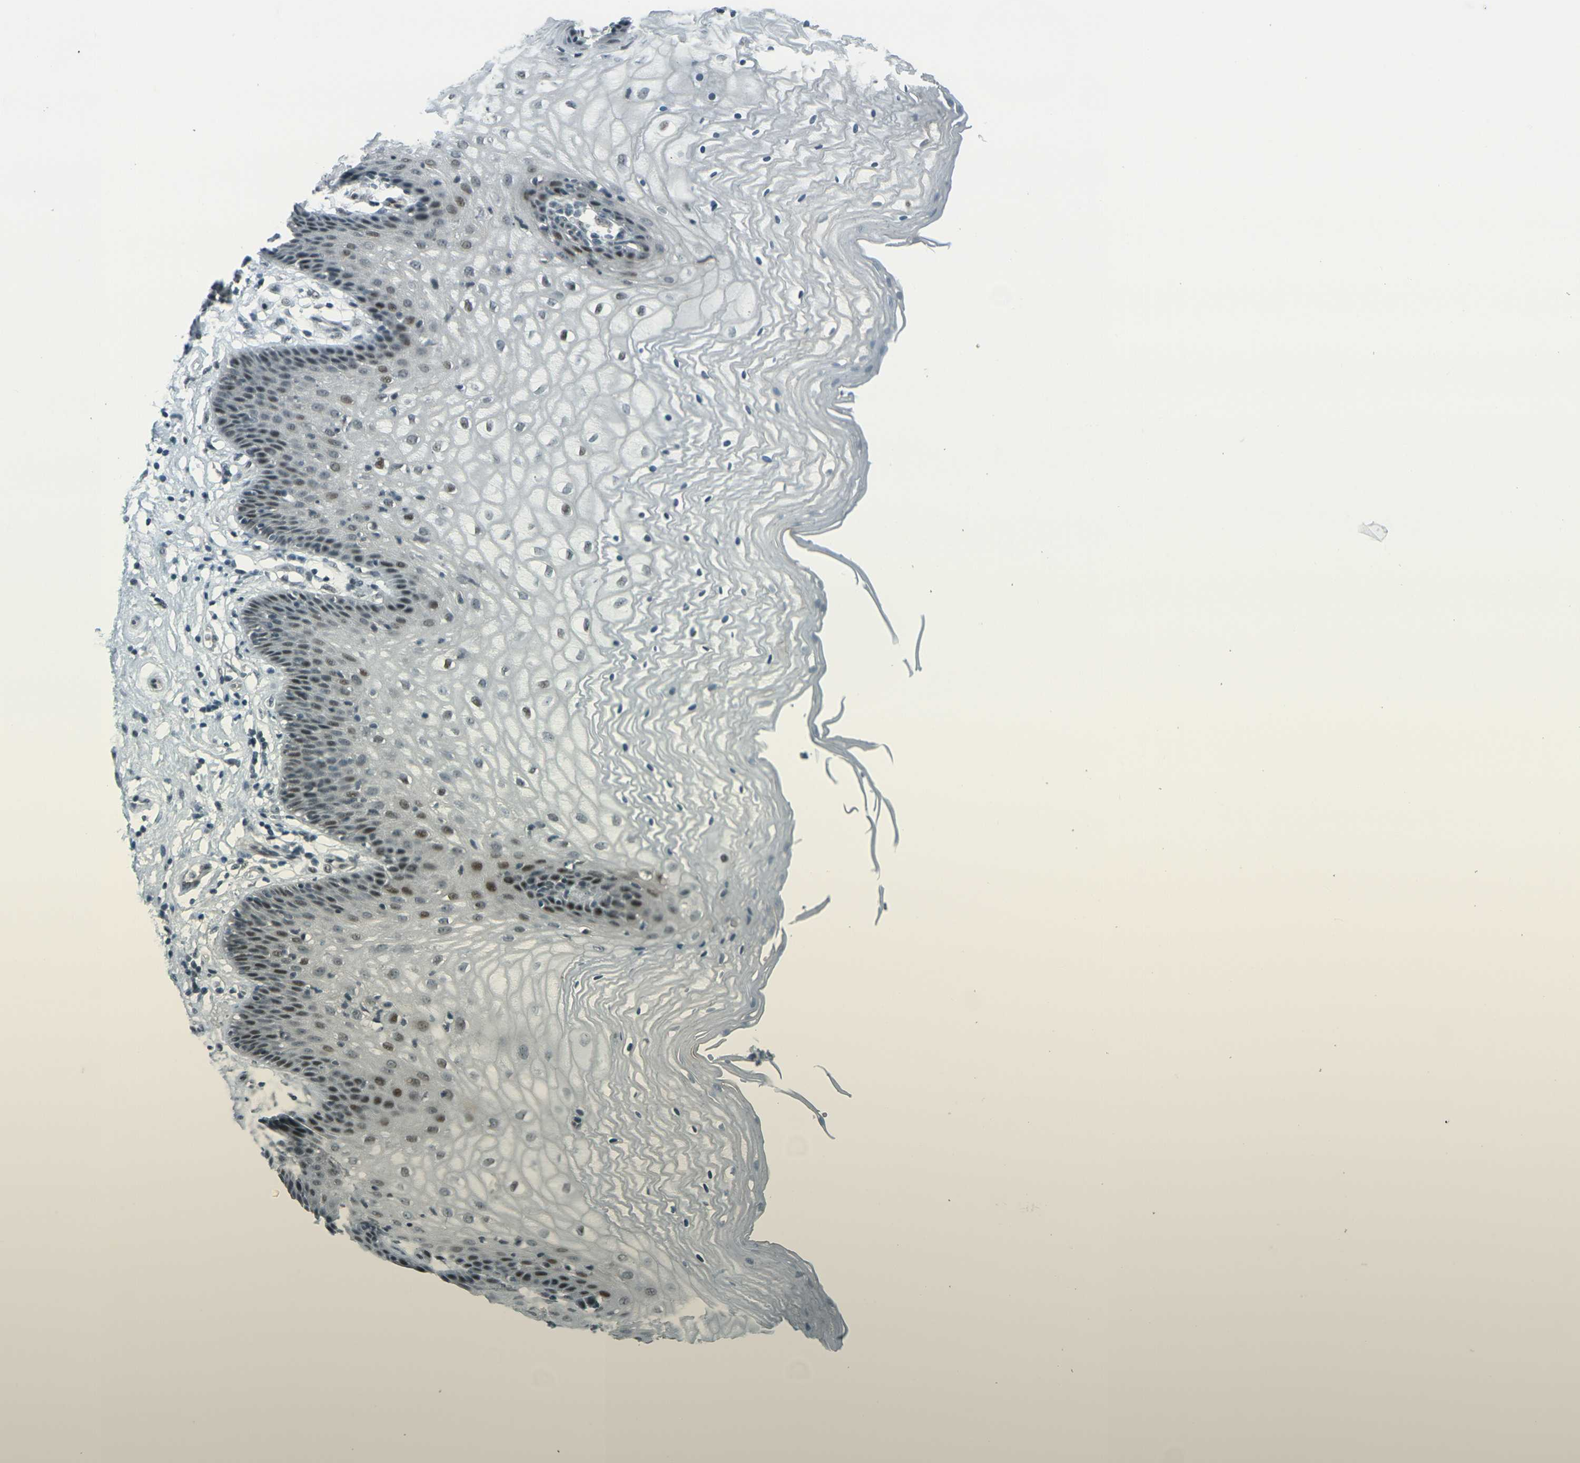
{"staining": {"intensity": "strong", "quantity": "25%-75%", "location": "nuclear"}, "tissue": "vagina", "cell_type": "Squamous epithelial cells", "image_type": "normal", "snomed": [{"axis": "morphology", "description": "Normal tissue, NOS"}, {"axis": "topography", "description": "Vagina"}], "caption": "Immunohistochemistry (IHC) staining of normal vagina, which shows high levels of strong nuclear staining in approximately 25%-75% of squamous epithelial cells indicating strong nuclear protein positivity. The staining was performed using DAB (3,3'-diaminobenzidine) (brown) for protein detection and nuclei were counterstained in hematoxylin (blue).", "gene": "GPR19", "patient": {"sex": "female", "age": 34}}